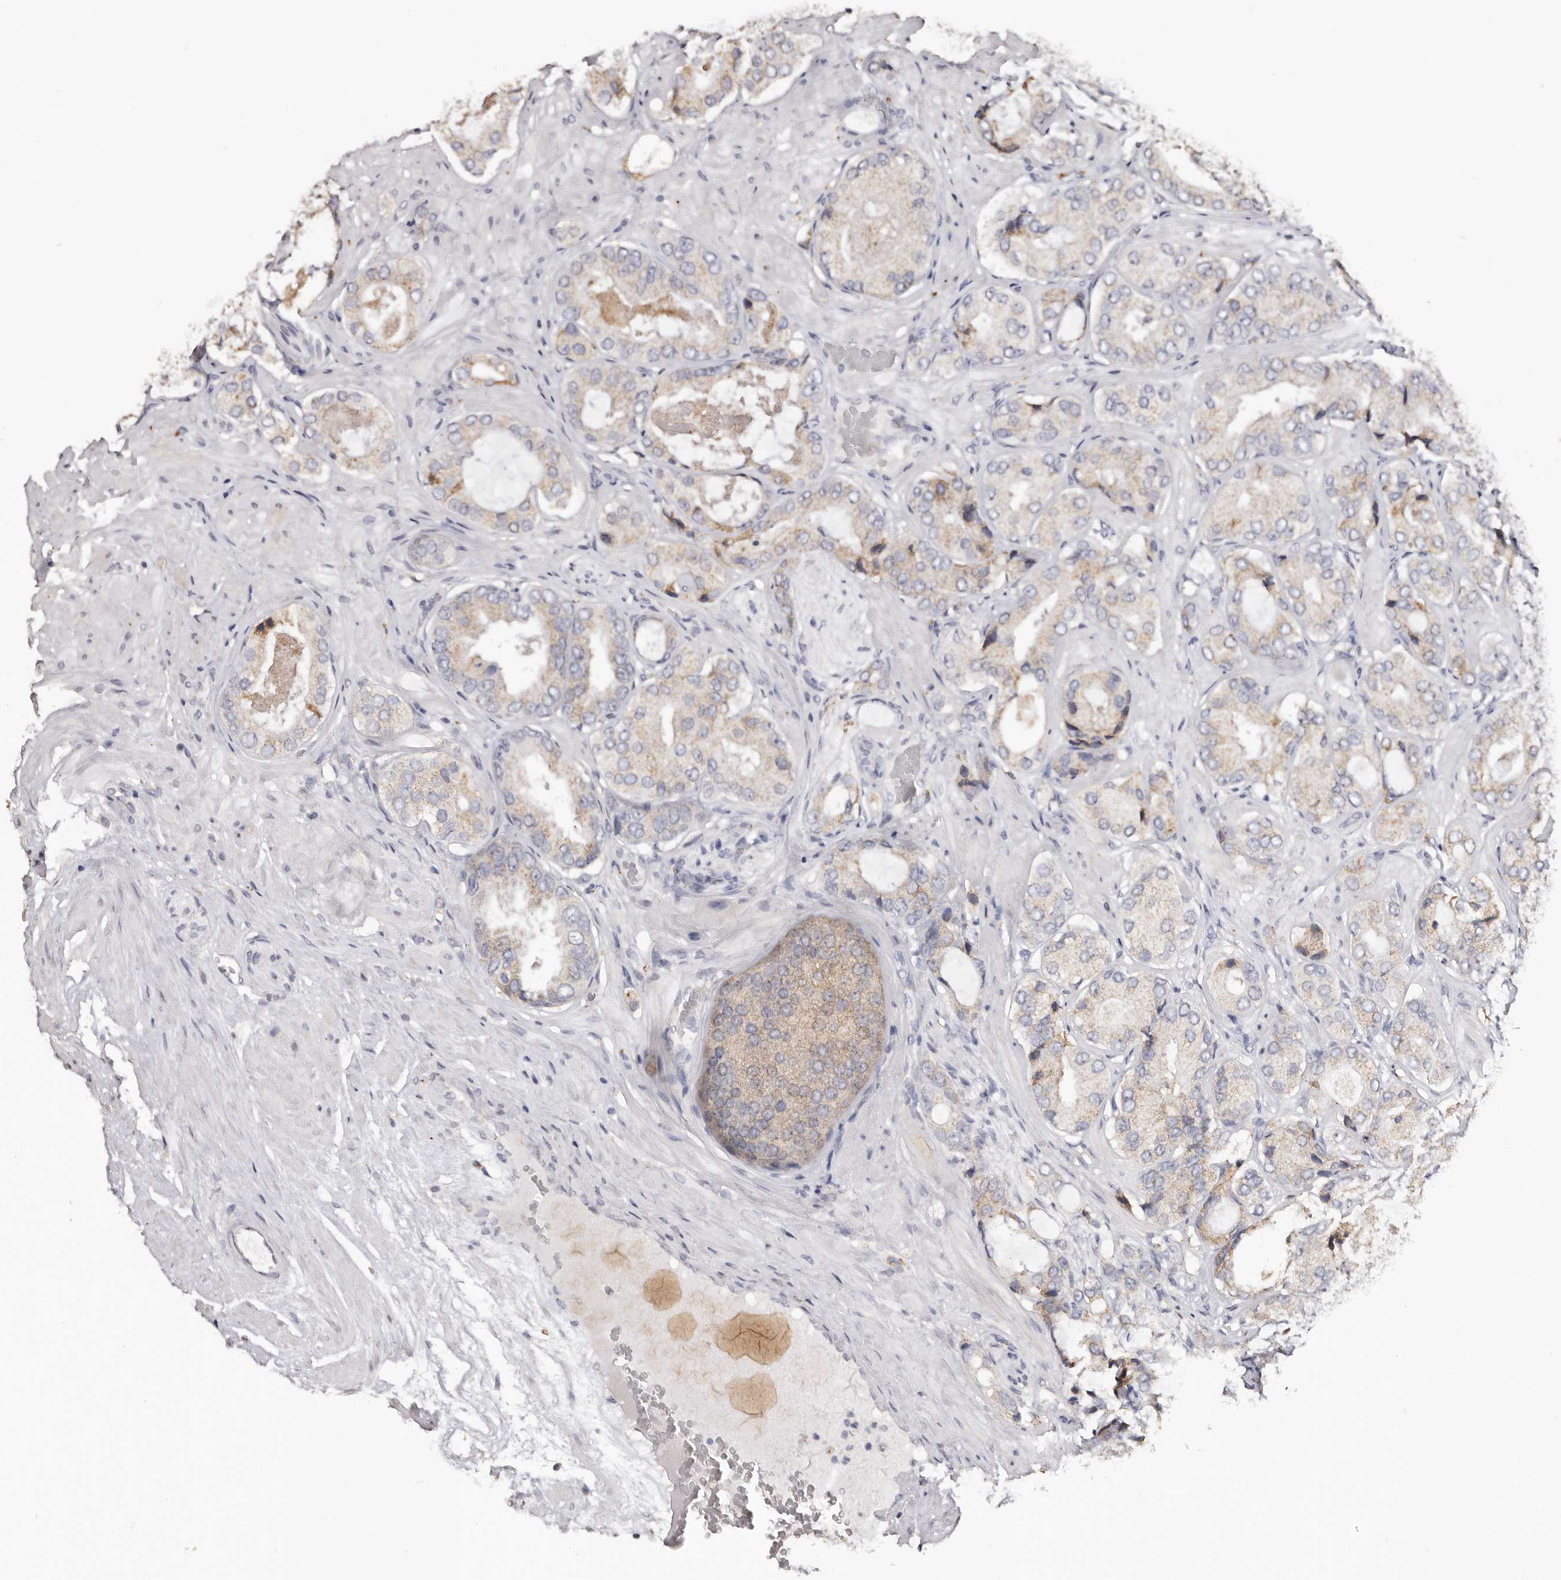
{"staining": {"intensity": "weak", "quantity": ">75%", "location": "cytoplasmic/membranous"}, "tissue": "prostate cancer", "cell_type": "Tumor cells", "image_type": "cancer", "snomed": [{"axis": "morphology", "description": "Adenocarcinoma, High grade"}, {"axis": "topography", "description": "Prostate"}], "caption": "Immunohistochemical staining of human adenocarcinoma (high-grade) (prostate) demonstrates weak cytoplasmic/membranous protein staining in approximately >75% of tumor cells.", "gene": "LGALS7B", "patient": {"sex": "male", "age": 59}}